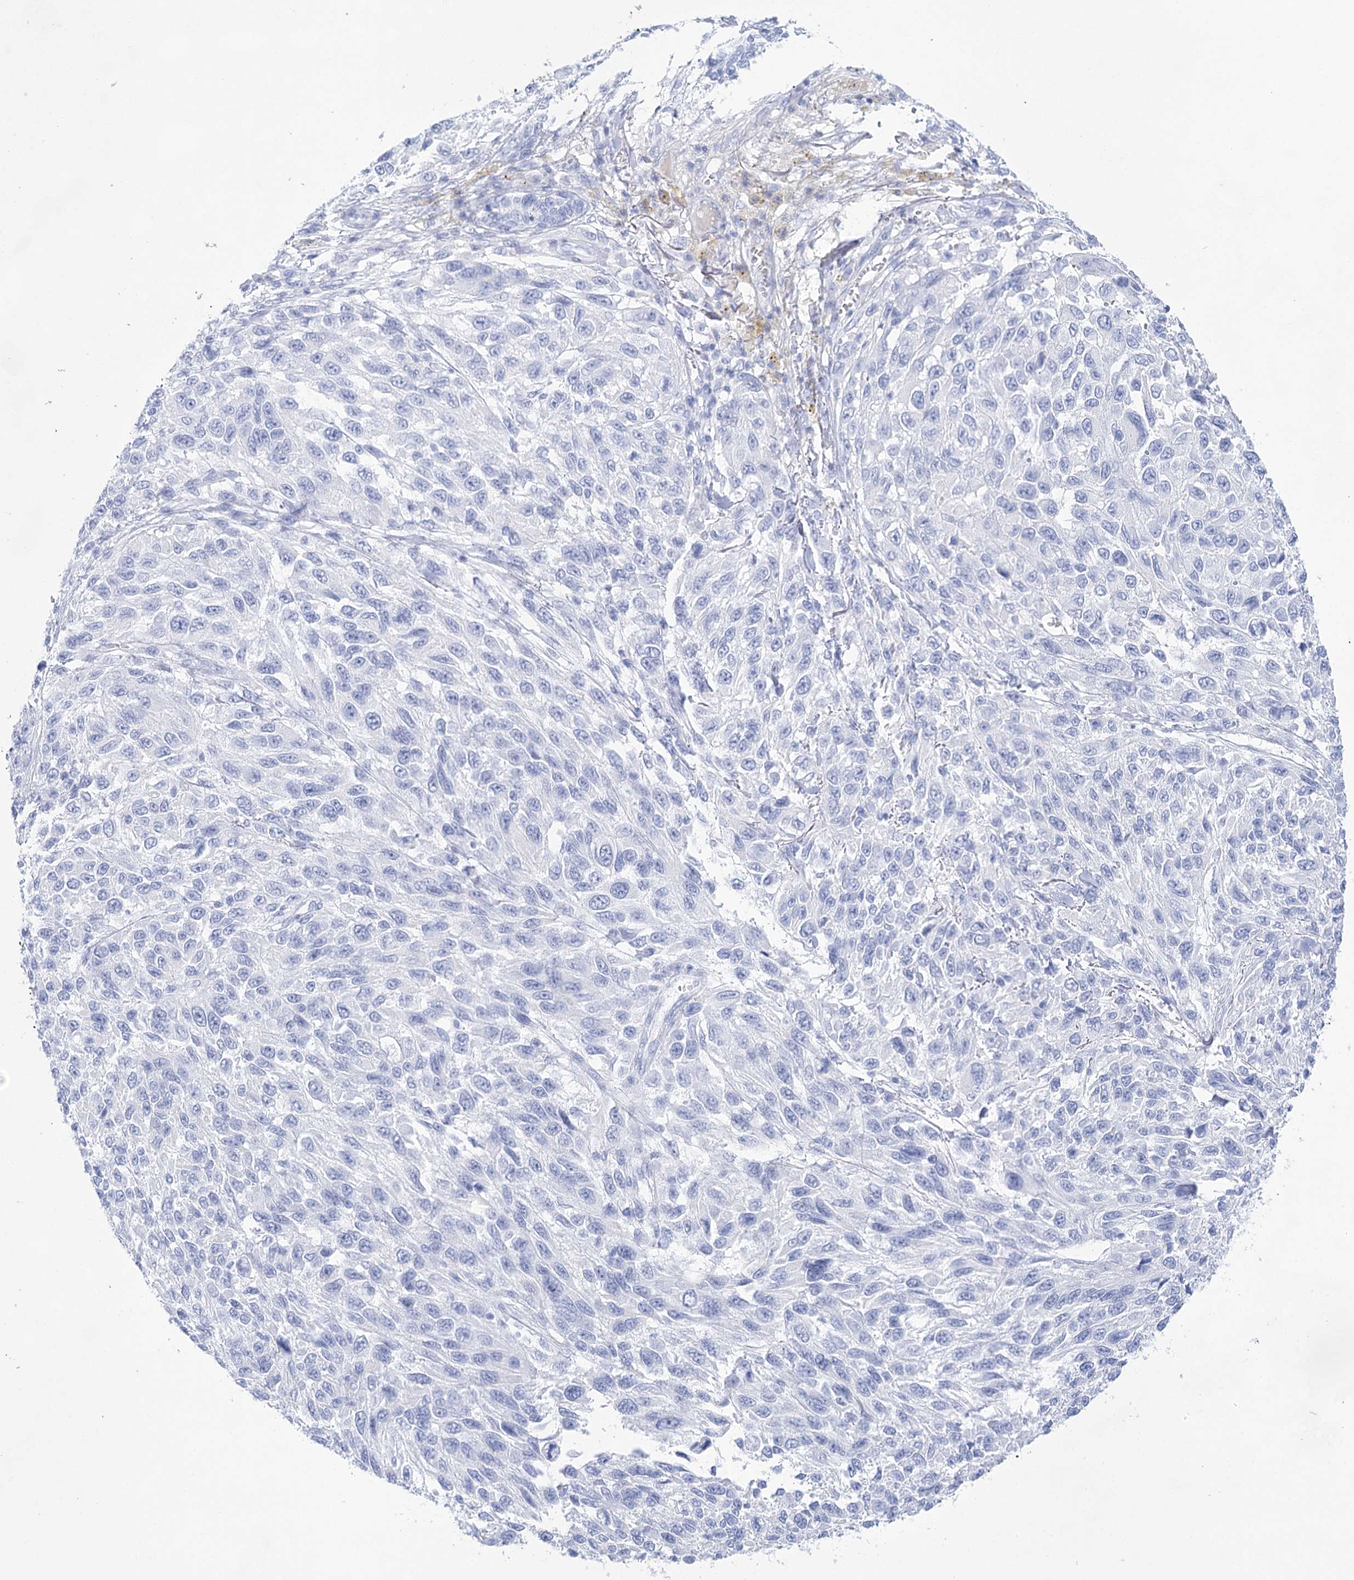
{"staining": {"intensity": "negative", "quantity": "none", "location": "none"}, "tissue": "melanoma", "cell_type": "Tumor cells", "image_type": "cancer", "snomed": [{"axis": "morphology", "description": "Malignant melanoma, NOS"}, {"axis": "topography", "description": "Skin"}], "caption": "The IHC histopathology image has no significant positivity in tumor cells of malignant melanoma tissue.", "gene": "LALBA", "patient": {"sex": "female", "age": 96}}